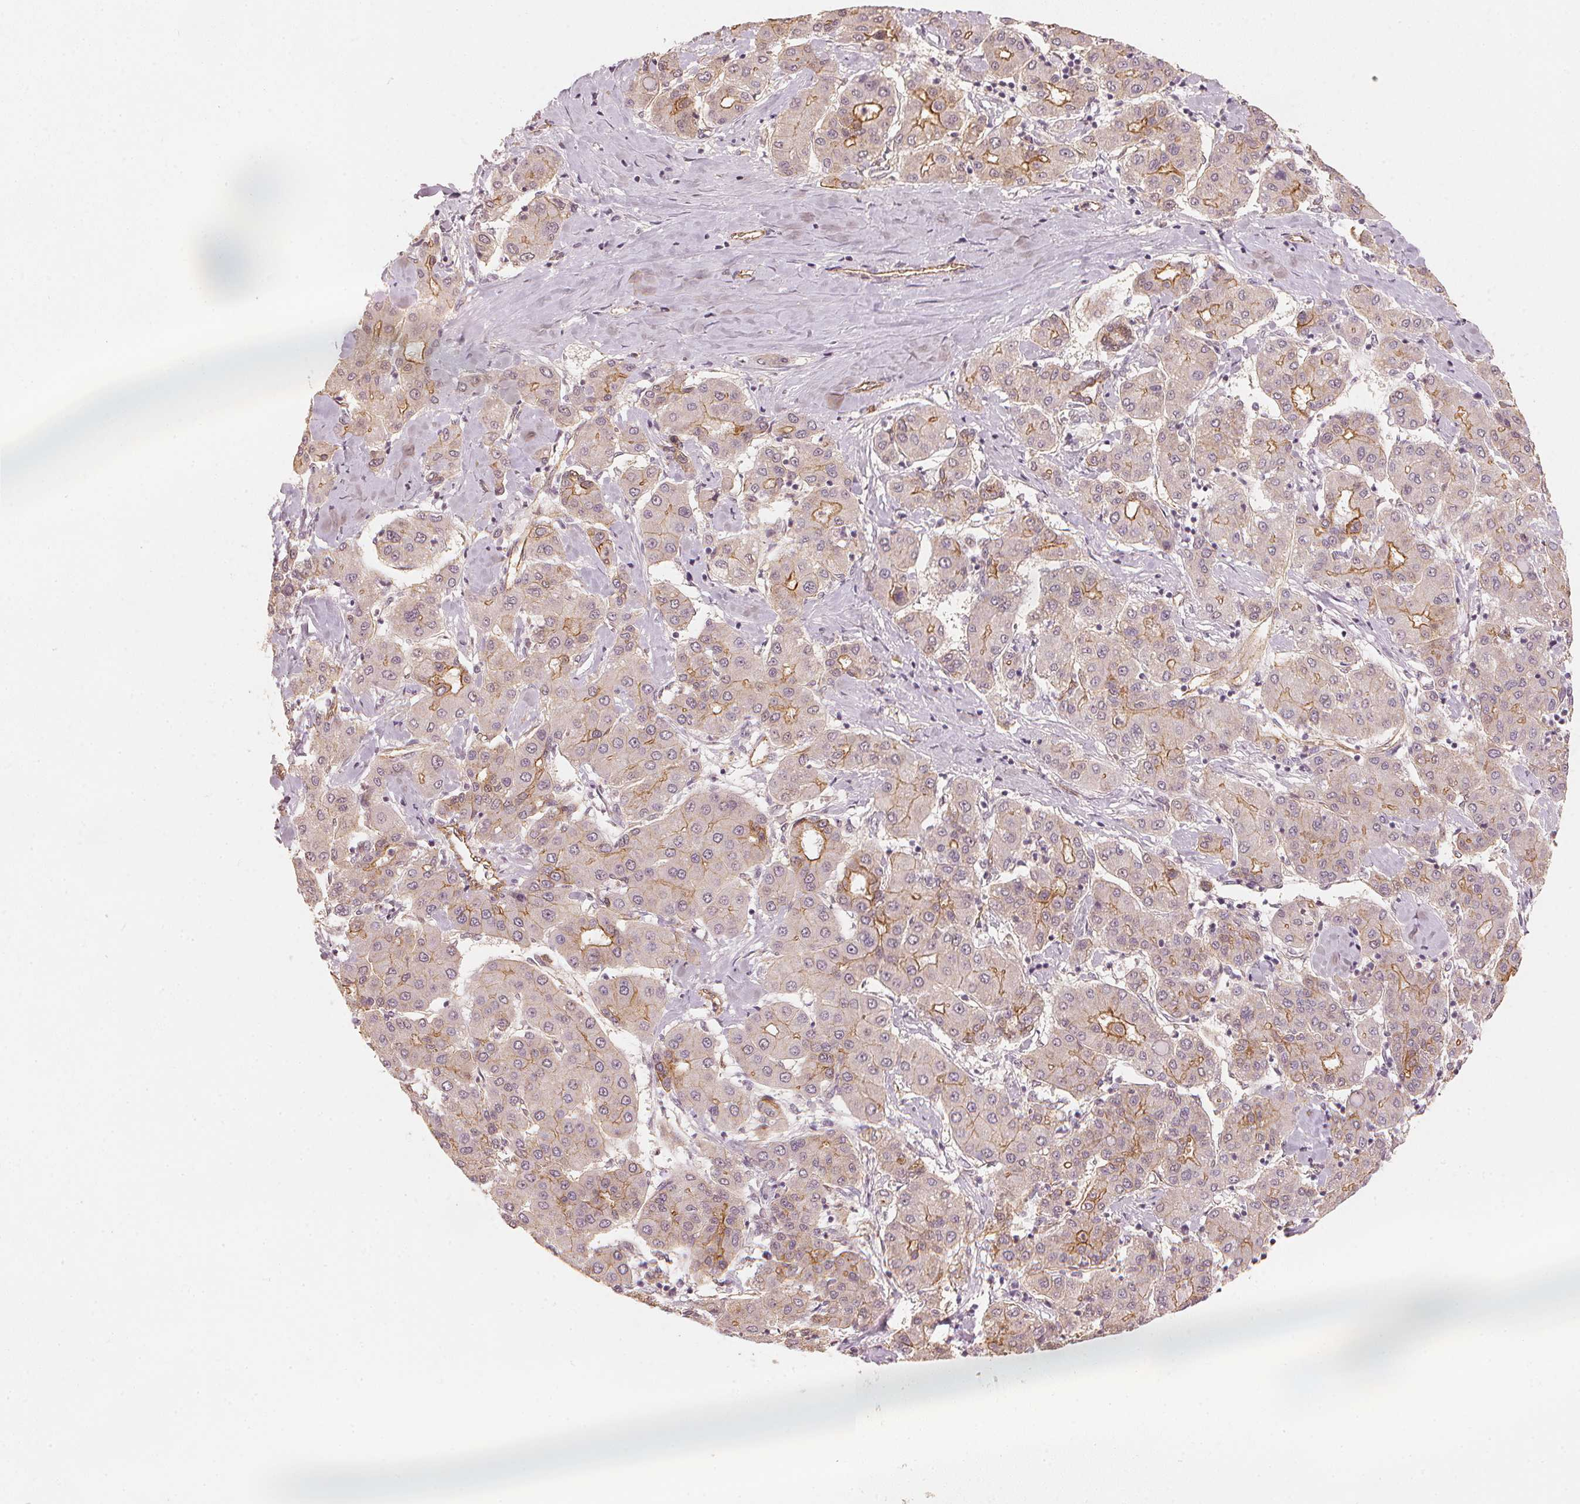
{"staining": {"intensity": "moderate", "quantity": "<25%", "location": "cytoplasmic/membranous"}, "tissue": "liver cancer", "cell_type": "Tumor cells", "image_type": "cancer", "snomed": [{"axis": "morphology", "description": "Carcinoma, Hepatocellular, NOS"}, {"axis": "topography", "description": "Liver"}], "caption": "Hepatocellular carcinoma (liver) stained with DAB (3,3'-diaminobenzidine) IHC shows low levels of moderate cytoplasmic/membranous positivity in approximately <25% of tumor cells.", "gene": "CIB1", "patient": {"sex": "male", "age": 65}}